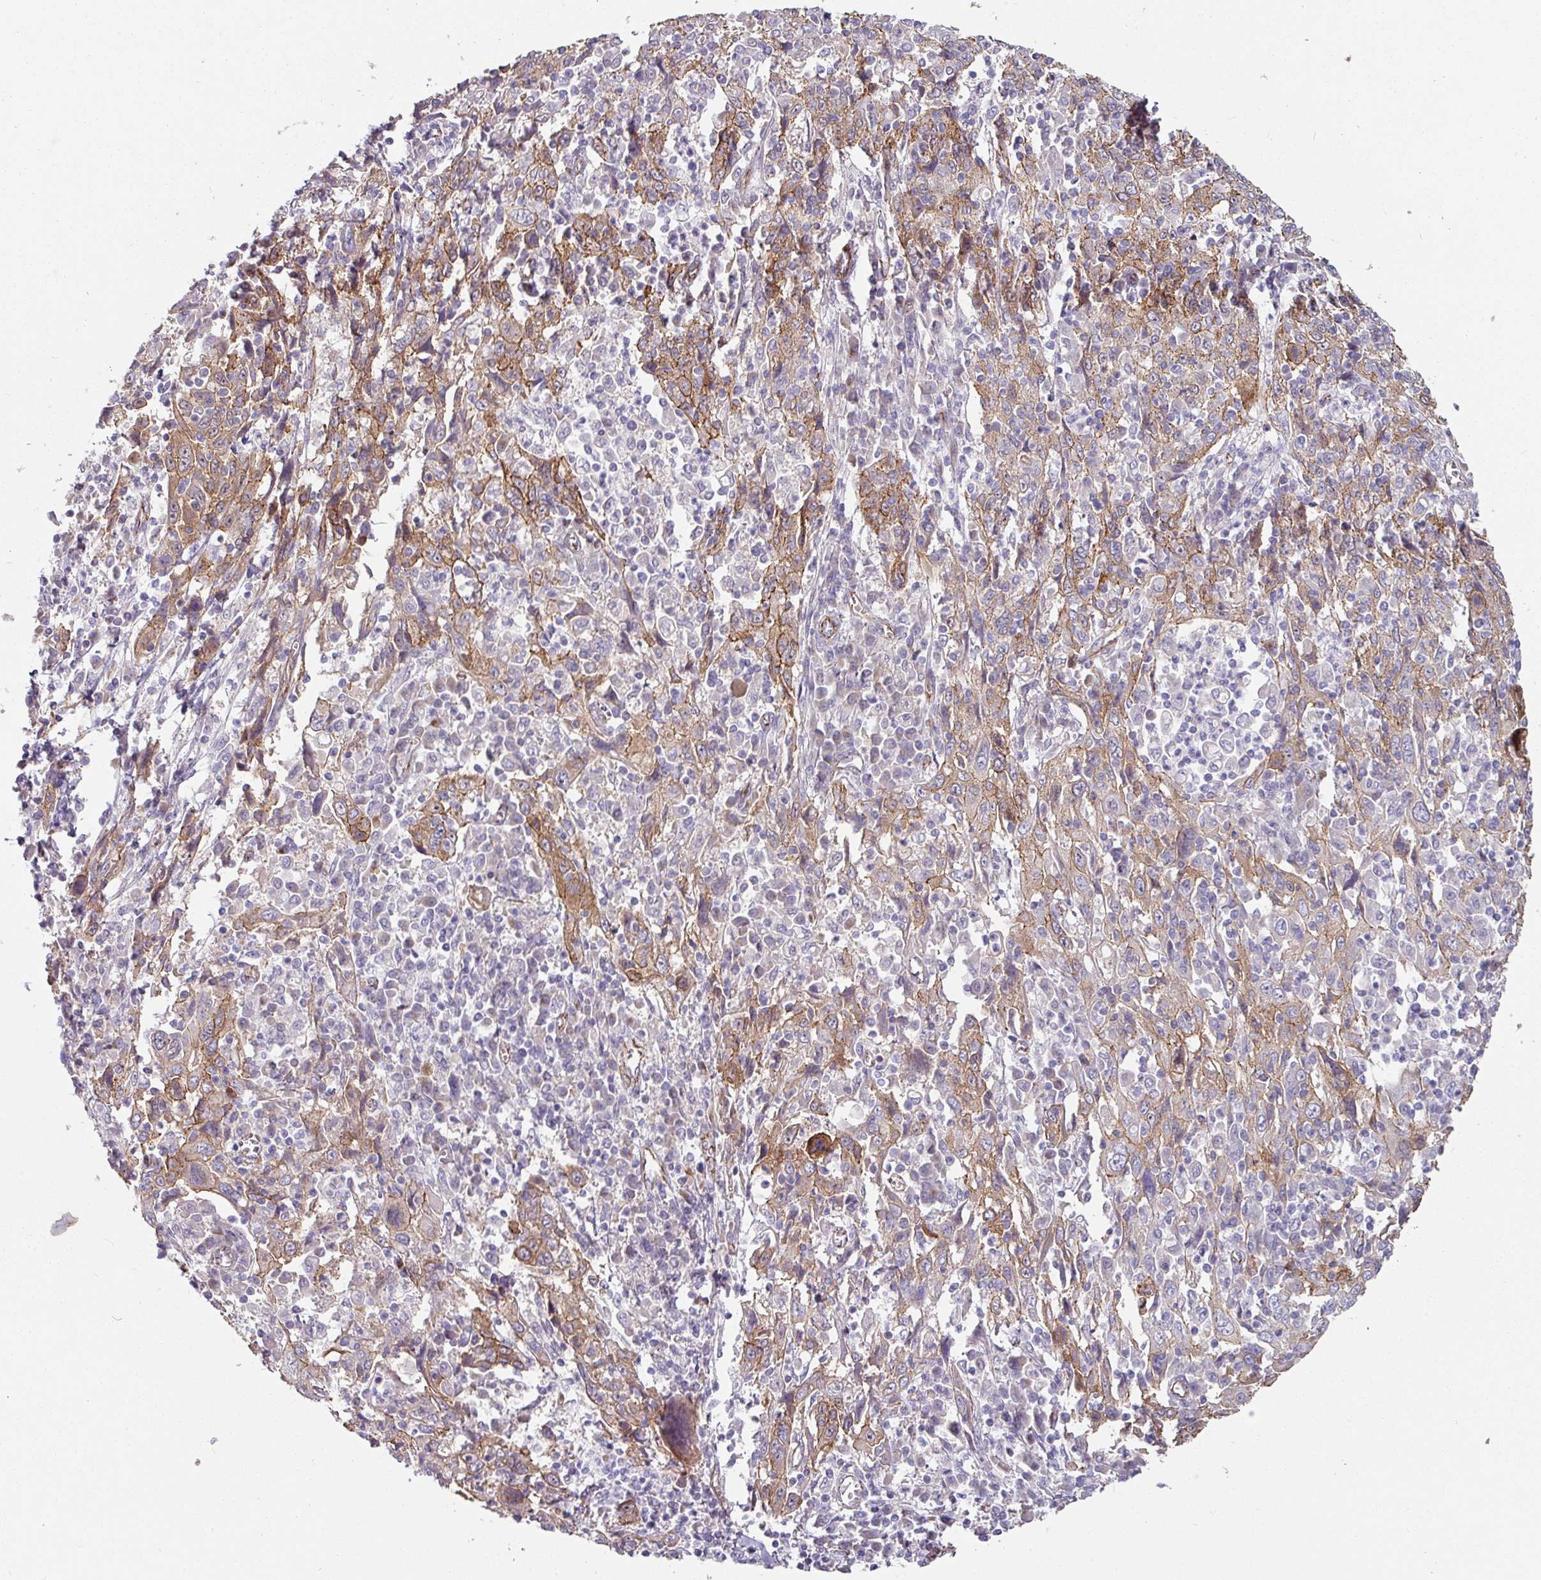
{"staining": {"intensity": "moderate", "quantity": "25%-75%", "location": "cytoplasmic/membranous"}, "tissue": "cervical cancer", "cell_type": "Tumor cells", "image_type": "cancer", "snomed": [{"axis": "morphology", "description": "Squamous cell carcinoma, NOS"}, {"axis": "topography", "description": "Cervix"}], "caption": "The photomicrograph reveals staining of cervical squamous cell carcinoma, revealing moderate cytoplasmic/membranous protein expression (brown color) within tumor cells.", "gene": "JUP", "patient": {"sex": "female", "age": 46}}